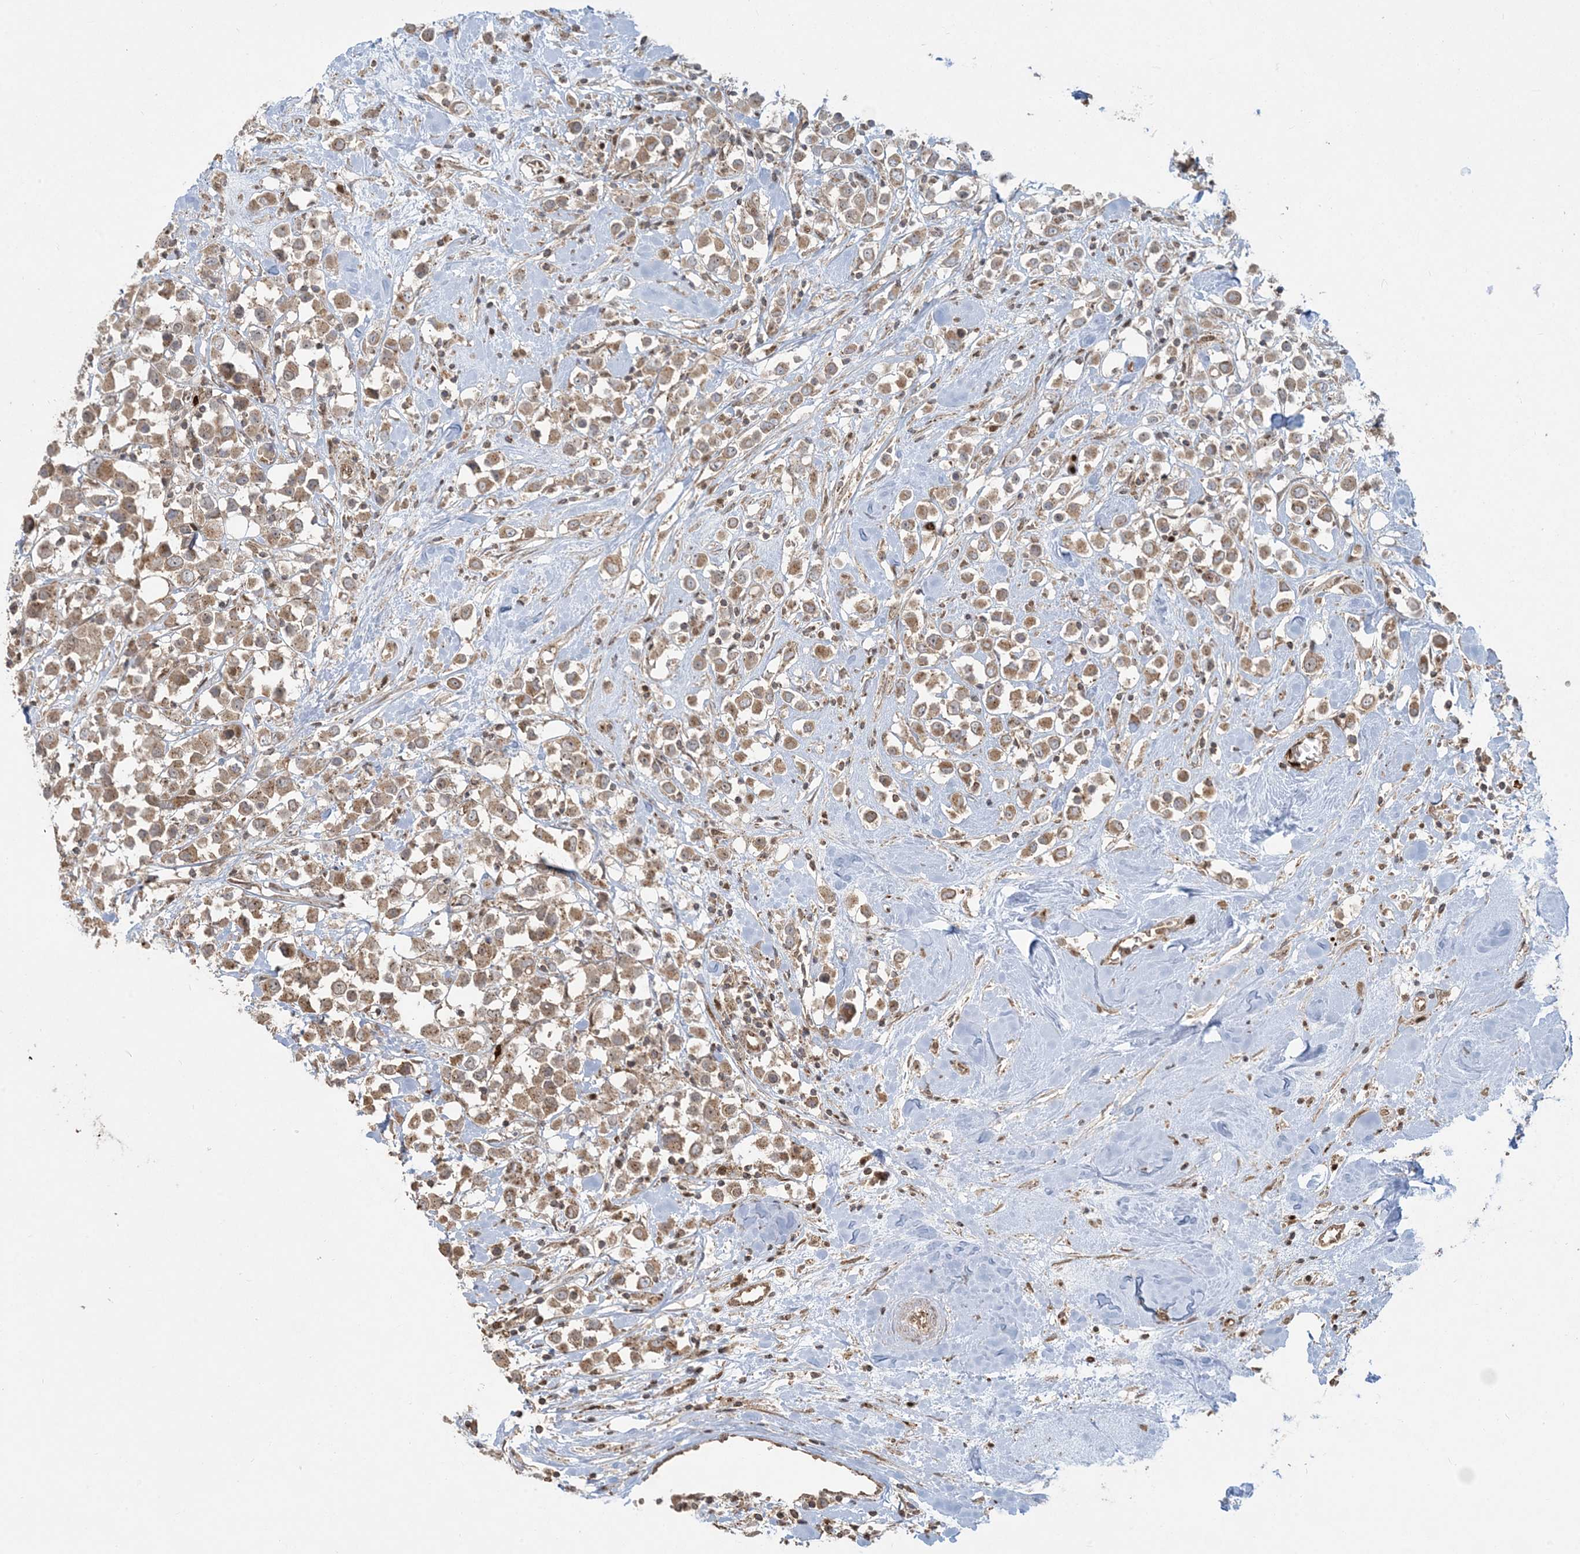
{"staining": {"intensity": "moderate", "quantity": ">75%", "location": "cytoplasmic/membranous"}, "tissue": "breast cancer", "cell_type": "Tumor cells", "image_type": "cancer", "snomed": [{"axis": "morphology", "description": "Duct carcinoma"}, {"axis": "topography", "description": "Breast"}], "caption": "Protein analysis of breast cancer (infiltrating ductal carcinoma) tissue exhibits moderate cytoplasmic/membranous positivity in about >75% of tumor cells.", "gene": "ABCF3", "patient": {"sex": "female", "age": 61}}